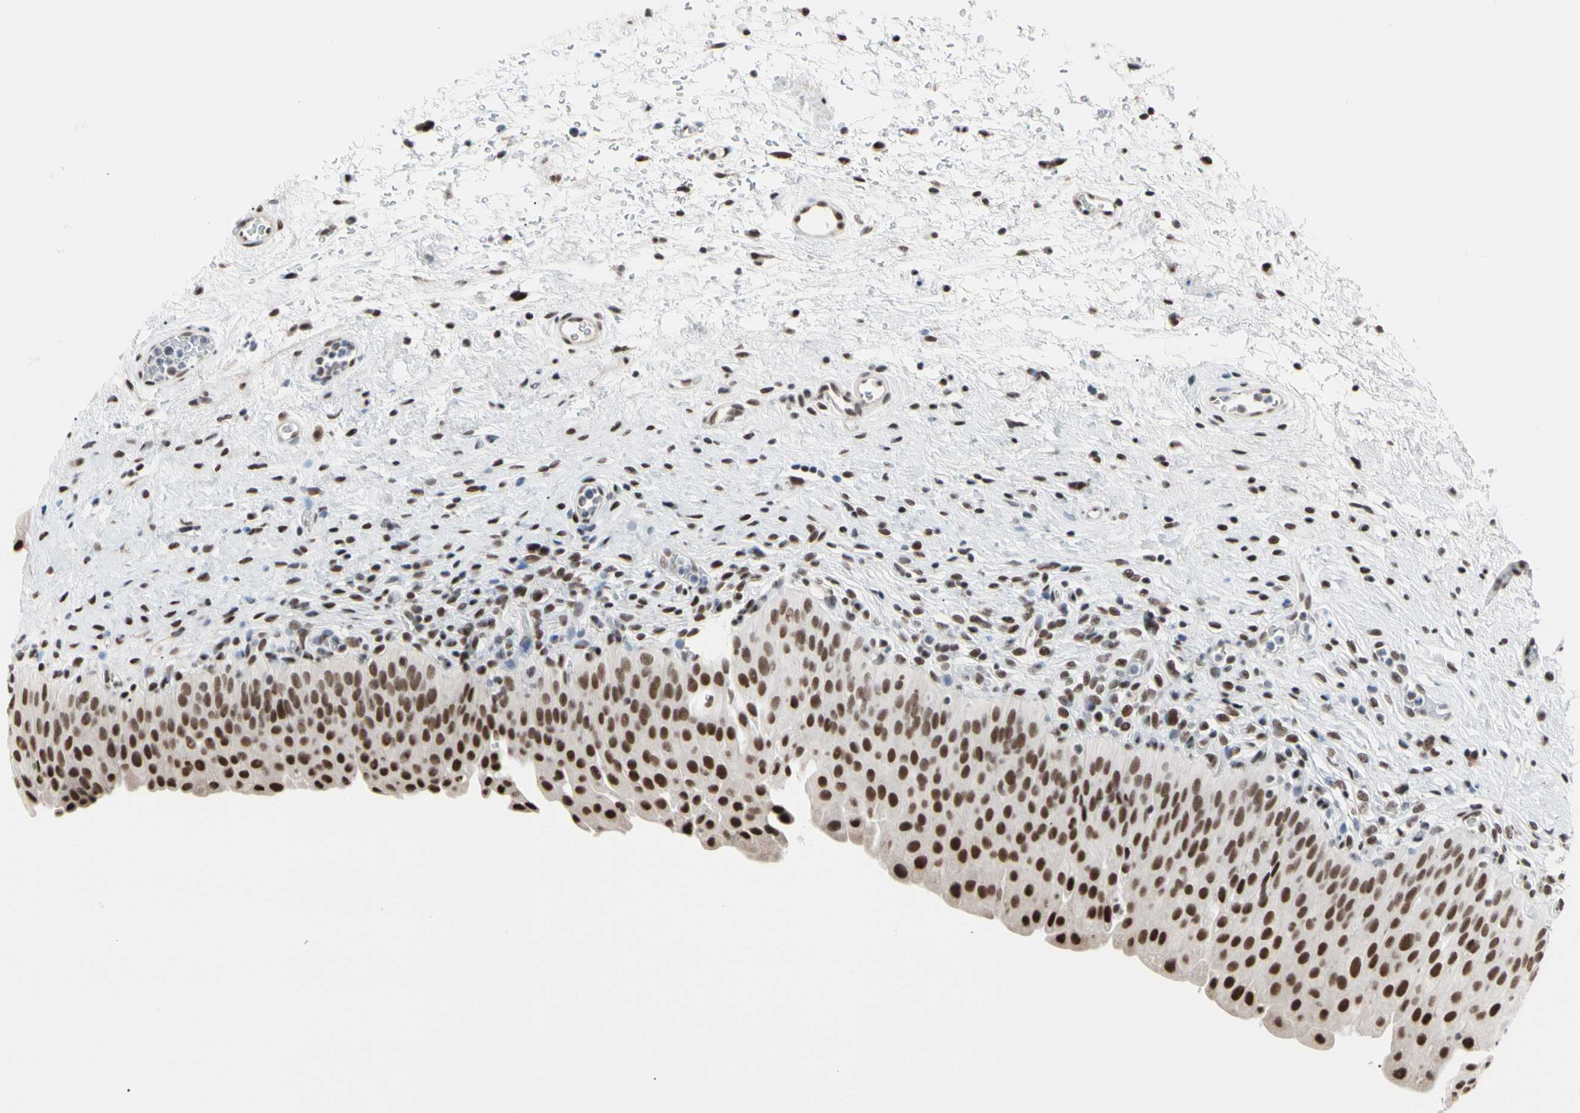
{"staining": {"intensity": "strong", "quantity": ">75%", "location": "nuclear"}, "tissue": "urinary bladder", "cell_type": "Urothelial cells", "image_type": "normal", "snomed": [{"axis": "morphology", "description": "Normal tissue, NOS"}, {"axis": "morphology", "description": "Urothelial carcinoma, High grade"}, {"axis": "topography", "description": "Urinary bladder"}], "caption": "High-power microscopy captured an immunohistochemistry micrograph of benign urinary bladder, revealing strong nuclear expression in approximately >75% of urothelial cells.", "gene": "FAM98B", "patient": {"sex": "male", "age": 46}}